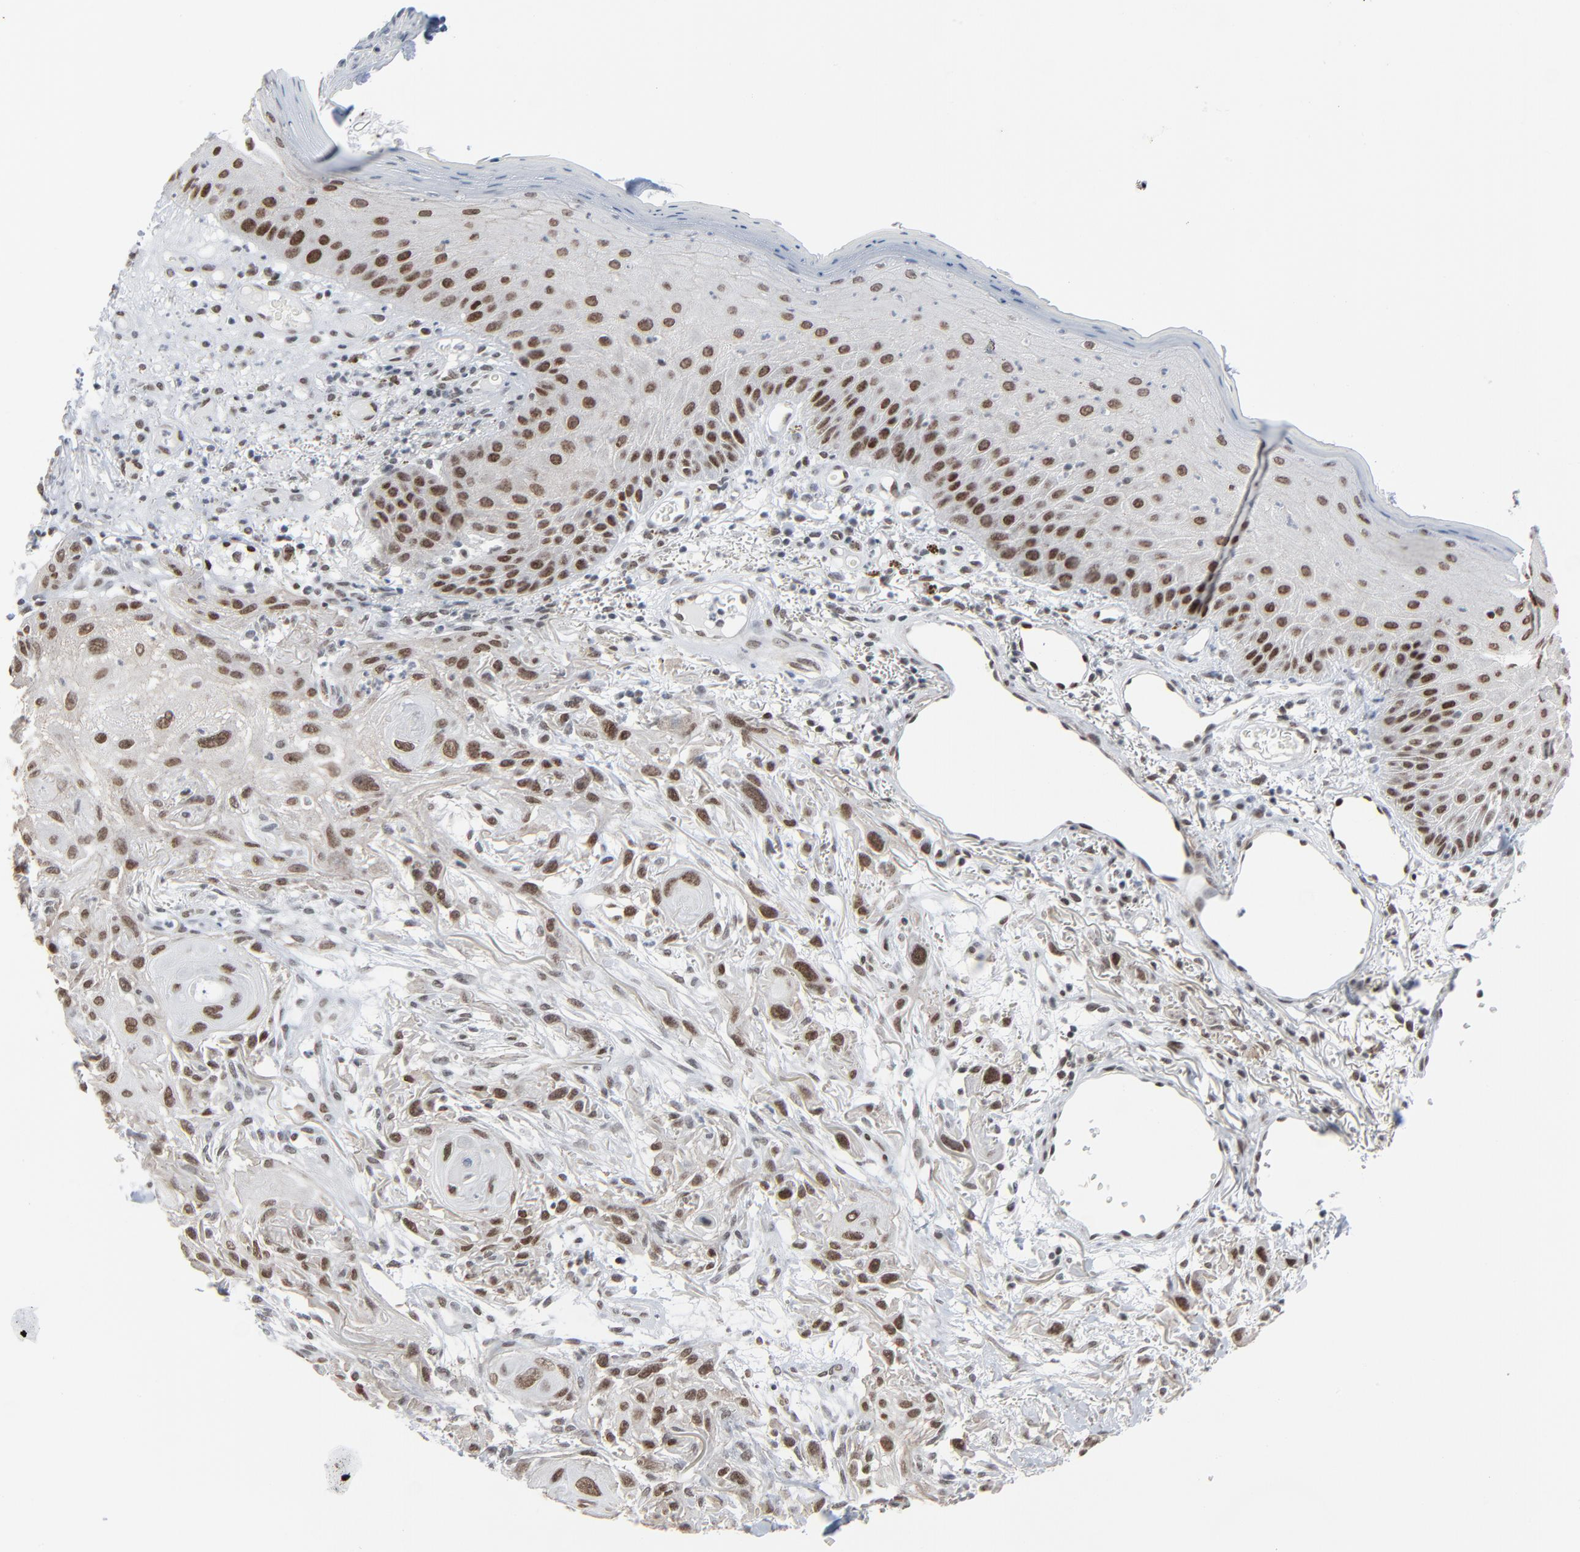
{"staining": {"intensity": "strong", "quantity": ">75%", "location": "nuclear"}, "tissue": "skin cancer", "cell_type": "Tumor cells", "image_type": "cancer", "snomed": [{"axis": "morphology", "description": "Squamous cell carcinoma, NOS"}, {"axis": "topography", "description": "Skin"}], "caption": "A high-resolution micrograph shows immunohistochemistry (IHC) staining of skin squamous cell carcinoma, which exhibits strong nuclear expression in about >75% of tumor cells.", "gene": "FBXO28", "patient": {"sex": "female", "age": 59}}